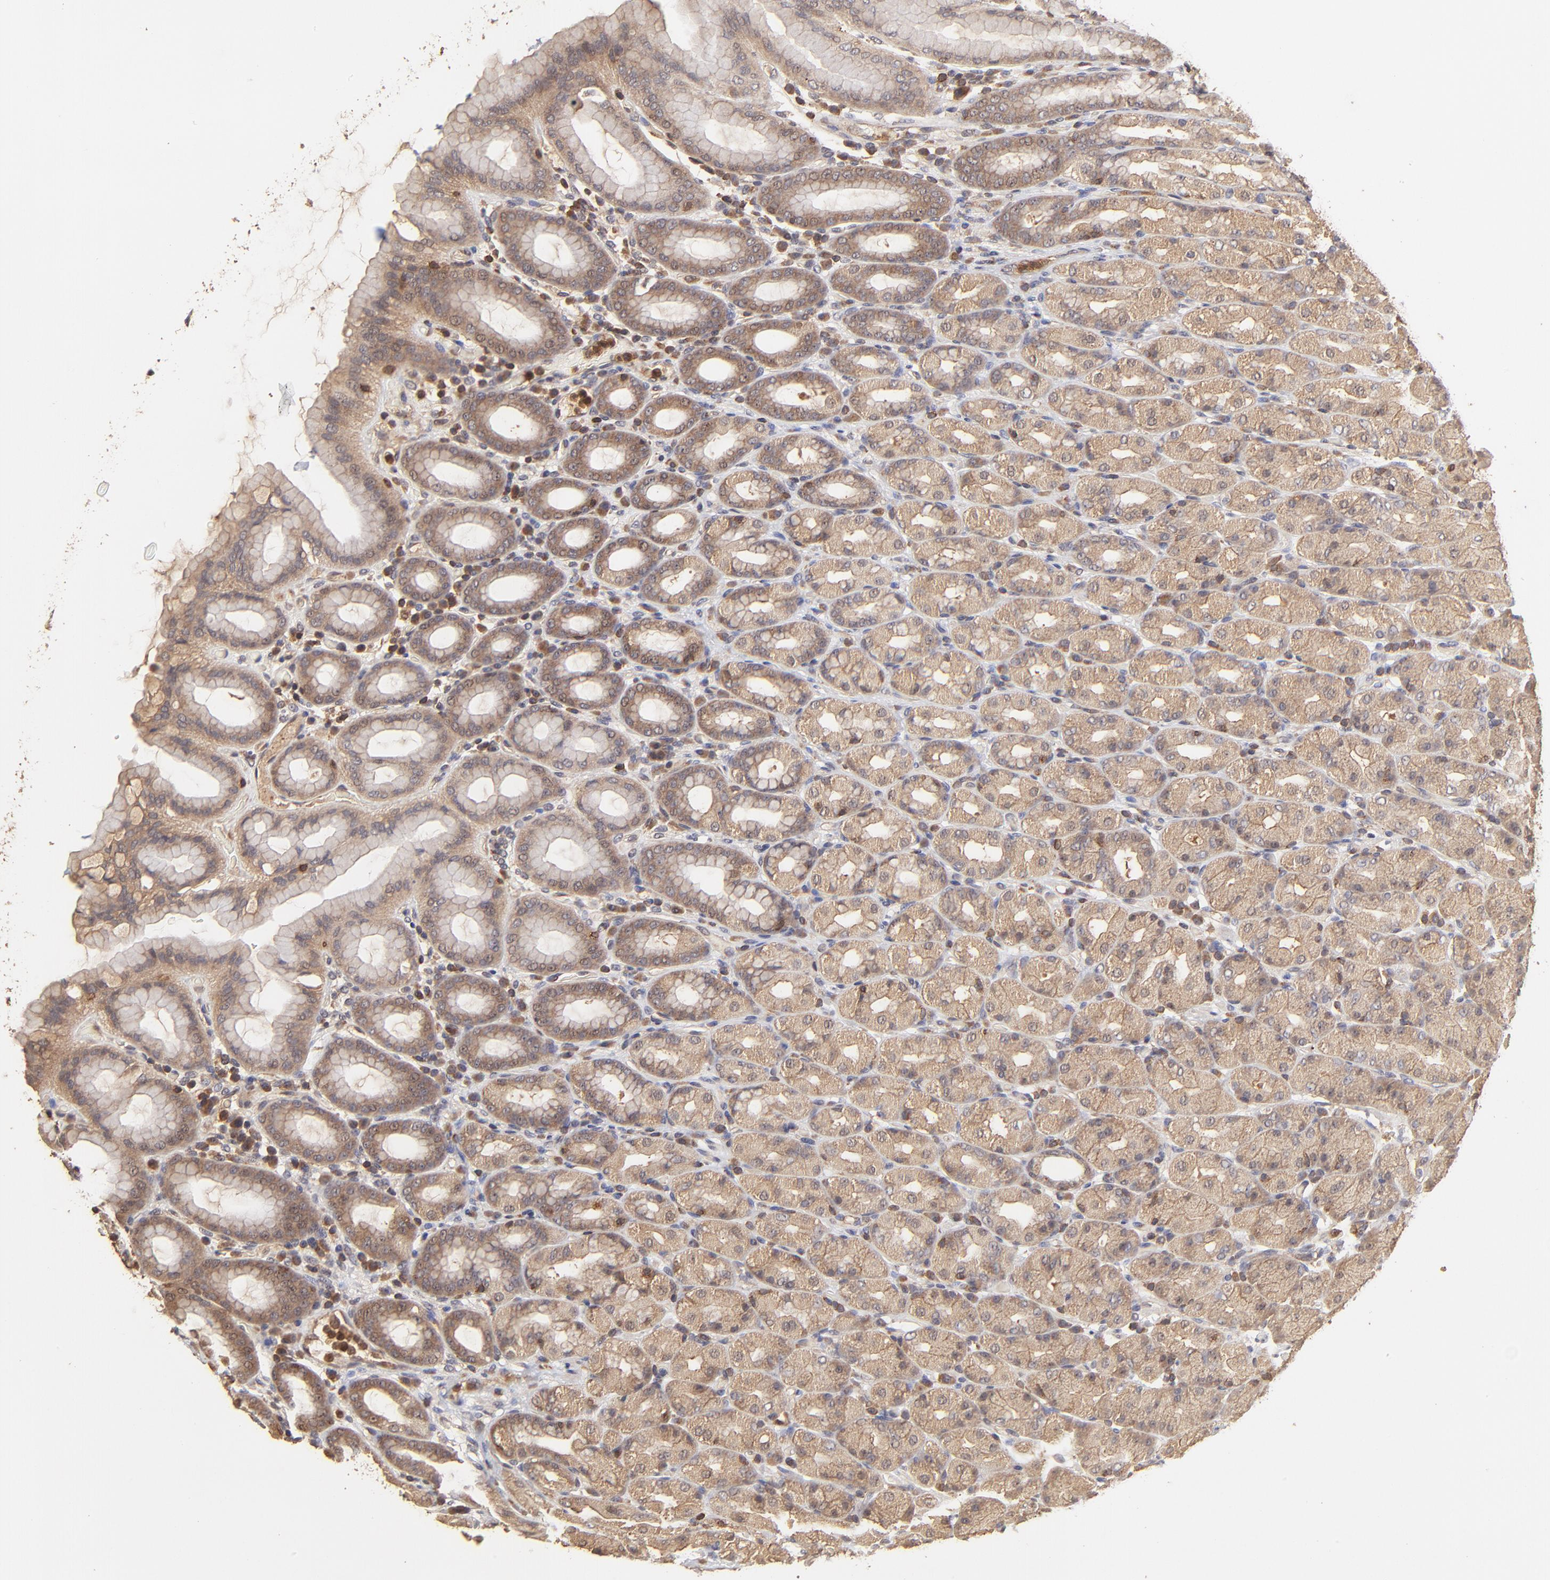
{"staining": {"intensity": "moderate", "quantity": ">75%", "location": "cytoplasmic/membranous"}, "tissue": "stomach", "cell_type": "Glandular cells", "image_type": "normal", "snomed": [{"axis": "morphology", "description": "Normal tissue, NOS"}, {"axis": "topography", "description": "Stomach, upper"}], "caption": "Immunohistochemistry staining of unremarkable stomach, which displays medium levels of moderate cytoplasmic/membranous staining in about >75% of glandular cells indicating moderate cytoplasmic/membranous protein staining. The staining was performed using DAB (3,3'-diaminobenzidine) (brown) for protein detection and nuclei were counterstained in hematoxylin (blue).", "gene": "STON2", "patient": {"sex": "male", "age": 68}}